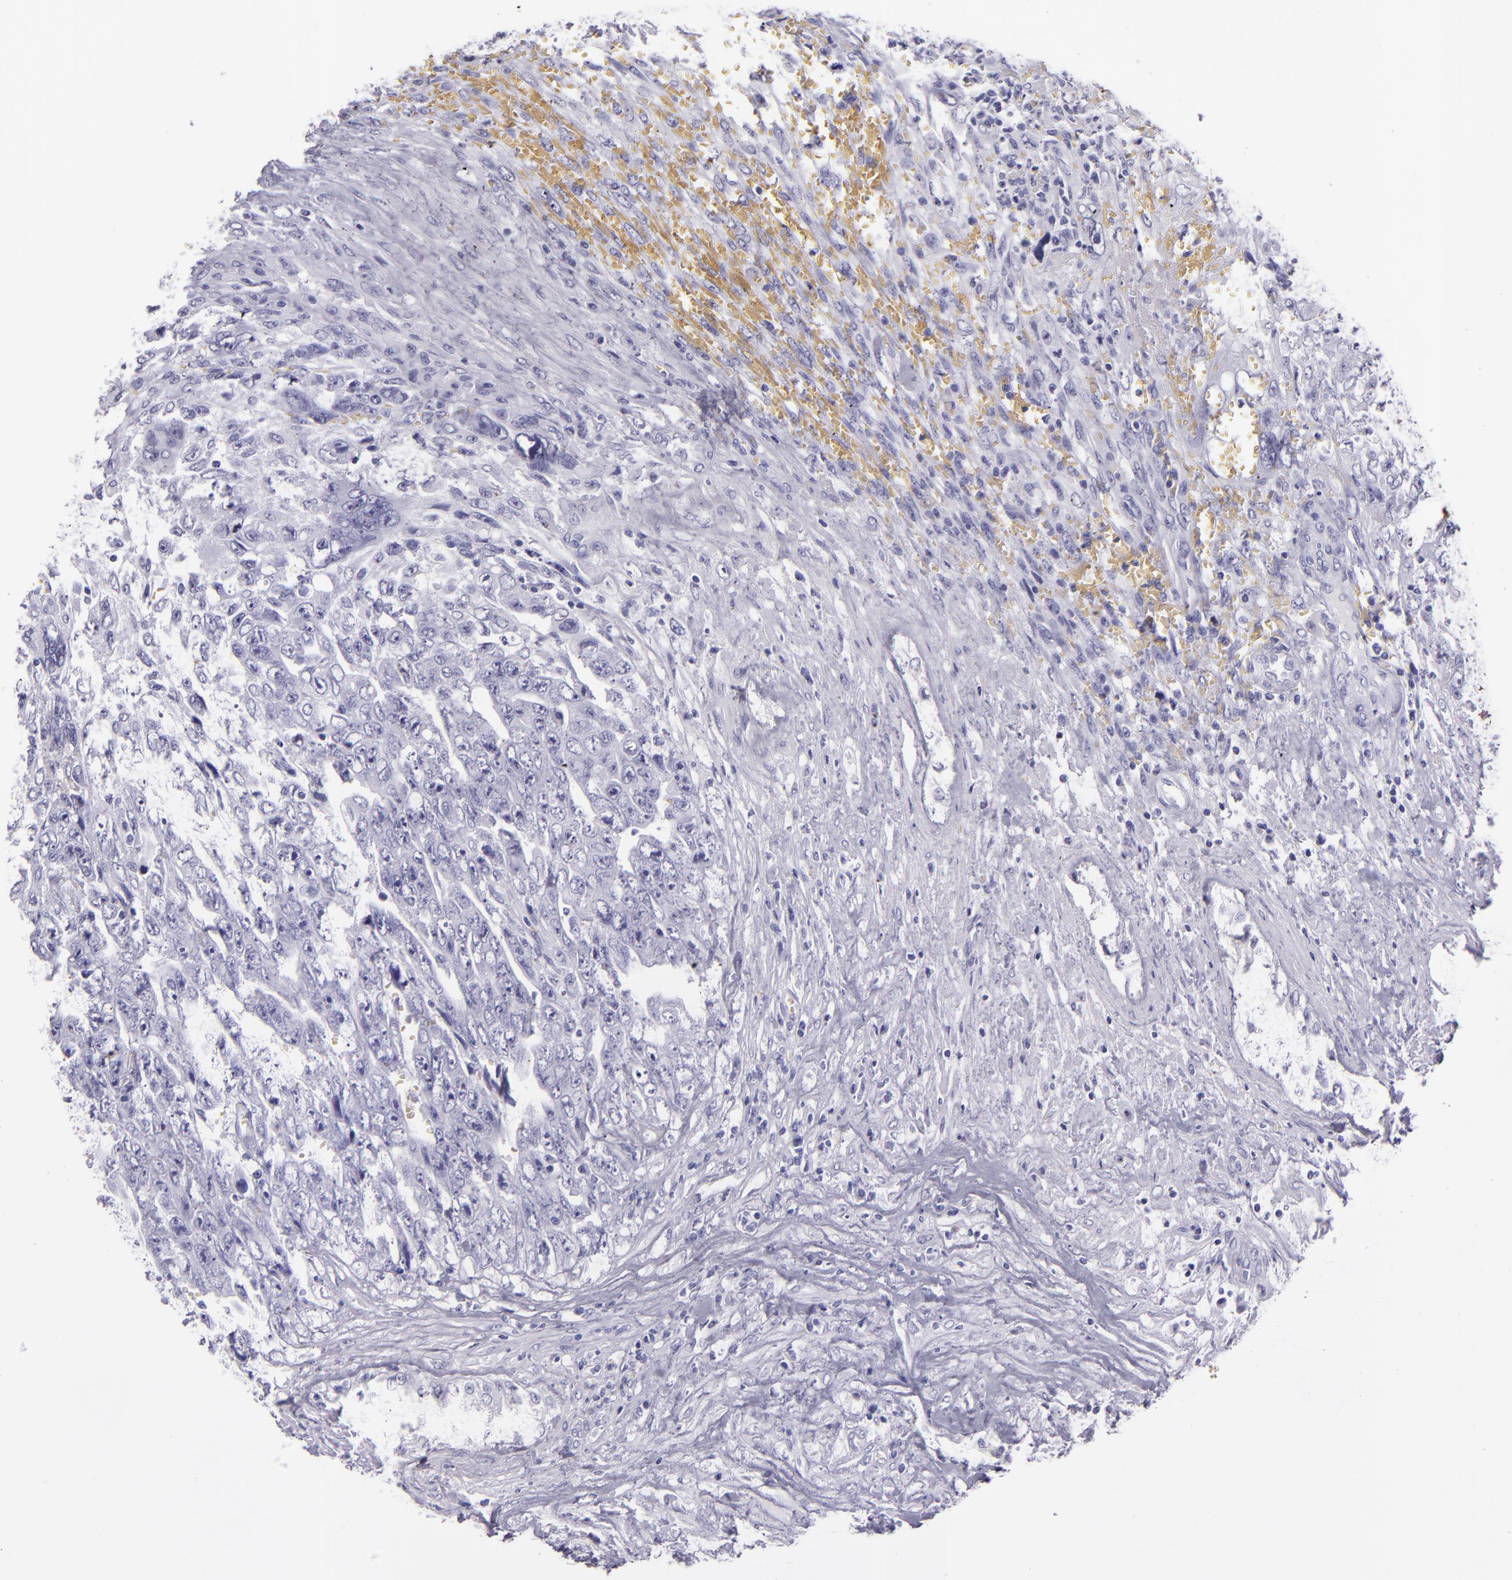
{"staining": {"intensity": "negative", "quantity": "none", "location": "none"}, "tissue": "testis cancer", "cell_type": "Tumor cells", "image_type": "cancer", "snomed": [{"axis": "morphology", "description": "Carcinoma, Embryonal, NOS"}, {"axis": "topography", "description": "Testis"}], "caption": "An immunohistochemistry (IHC) histopathology image of testis cancer is shown. There is no staining in tumor cells of testis cancer.", "gene": "CR2", "patient": {"sex": "male", "age": 28}}